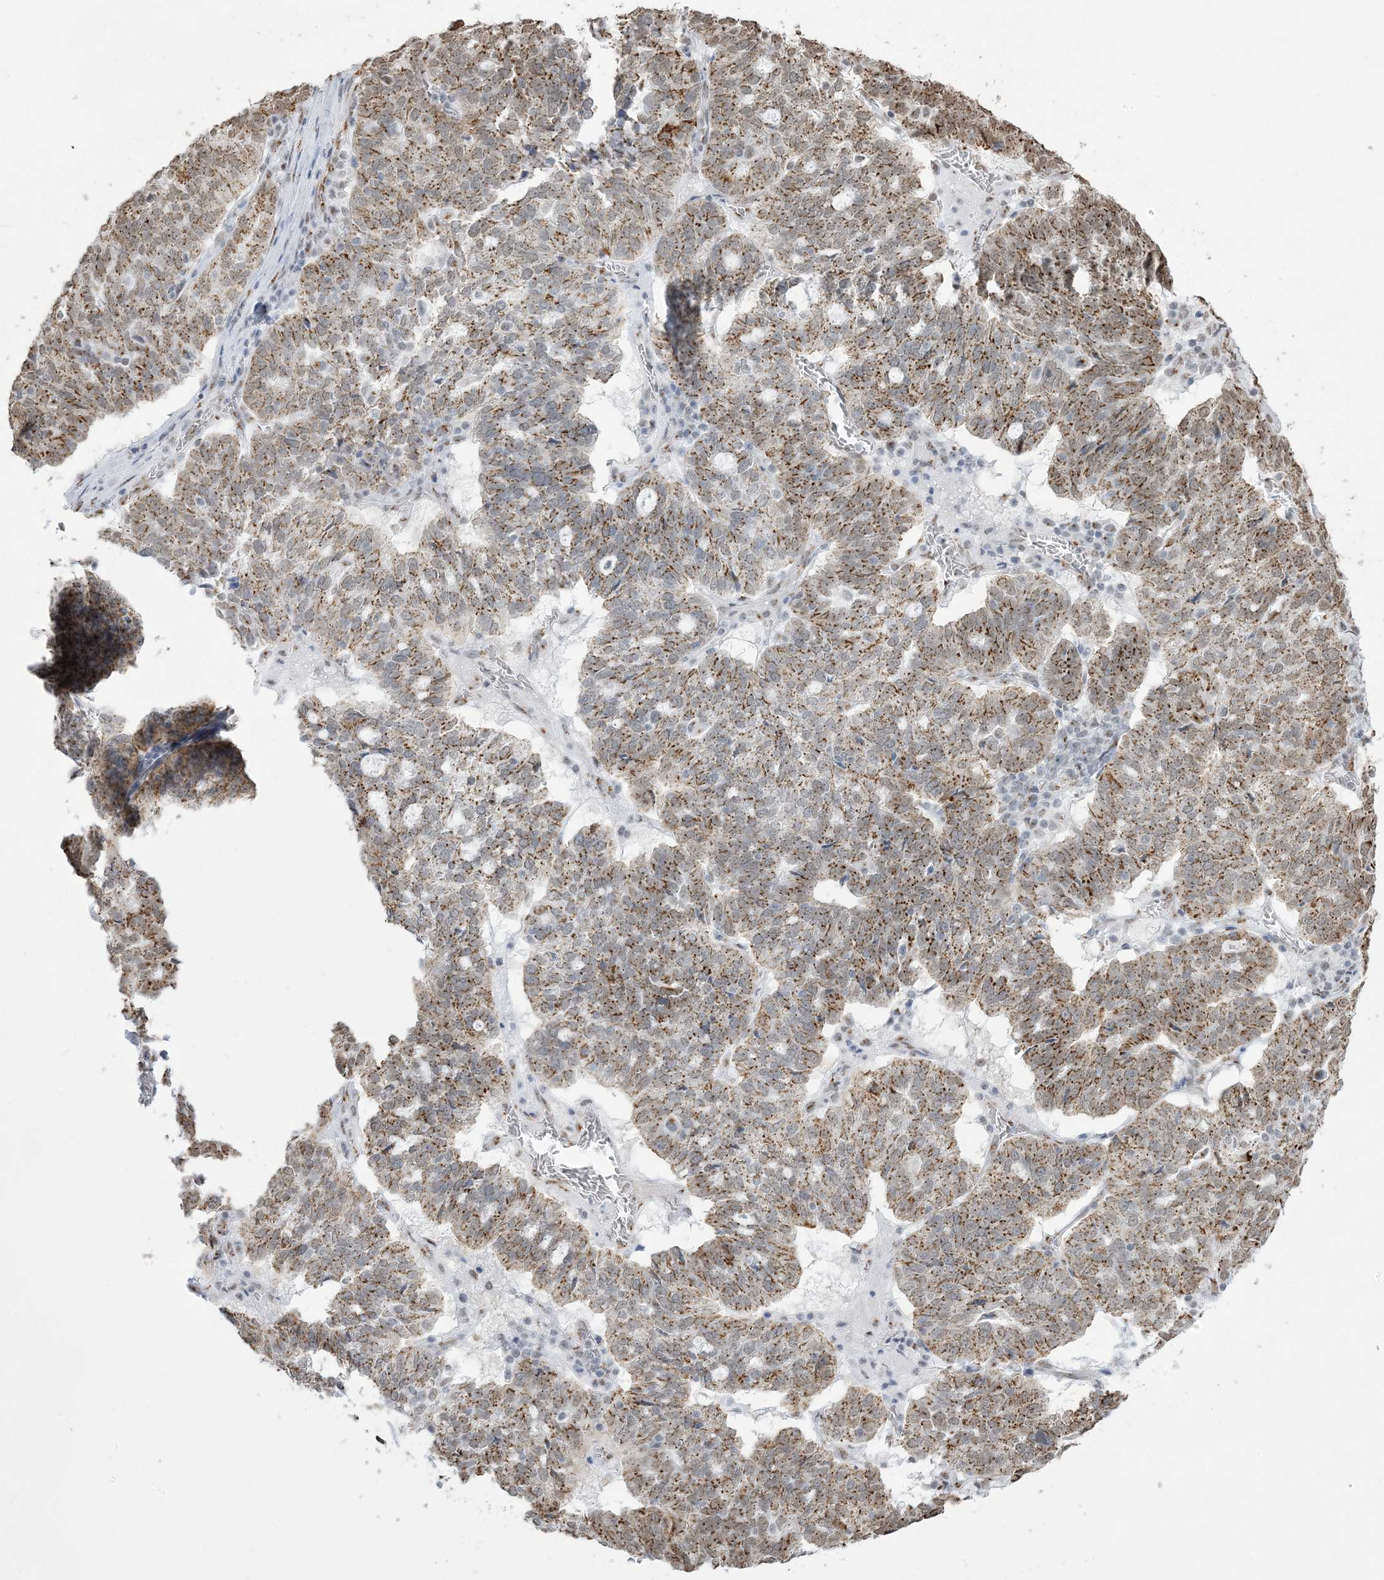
{"staining": {"intensity": "moderate", "quantity": ">75%", "location": "cytoplasmic/membranous"}, "tissue": "ovarian cancer", "cell_type": "Tumor cells", "image_type": "cancer", "snomed": [{"axis": "morphology", "description": "Cystadenocarcinoma, serous, NOS"}, {"axis": "topography", "description": "Ovary"}], "caption": "IHC histopathology image of human serous cystadenocarcinoma (ovarian) stained for a protein (brown), which demonstrates medium levels of moderate cytoplasmic/membranous staining in approximately >75% of tumor cells.", "gene": "GPR107", "patient": {"sex": "female", "age": 59}}